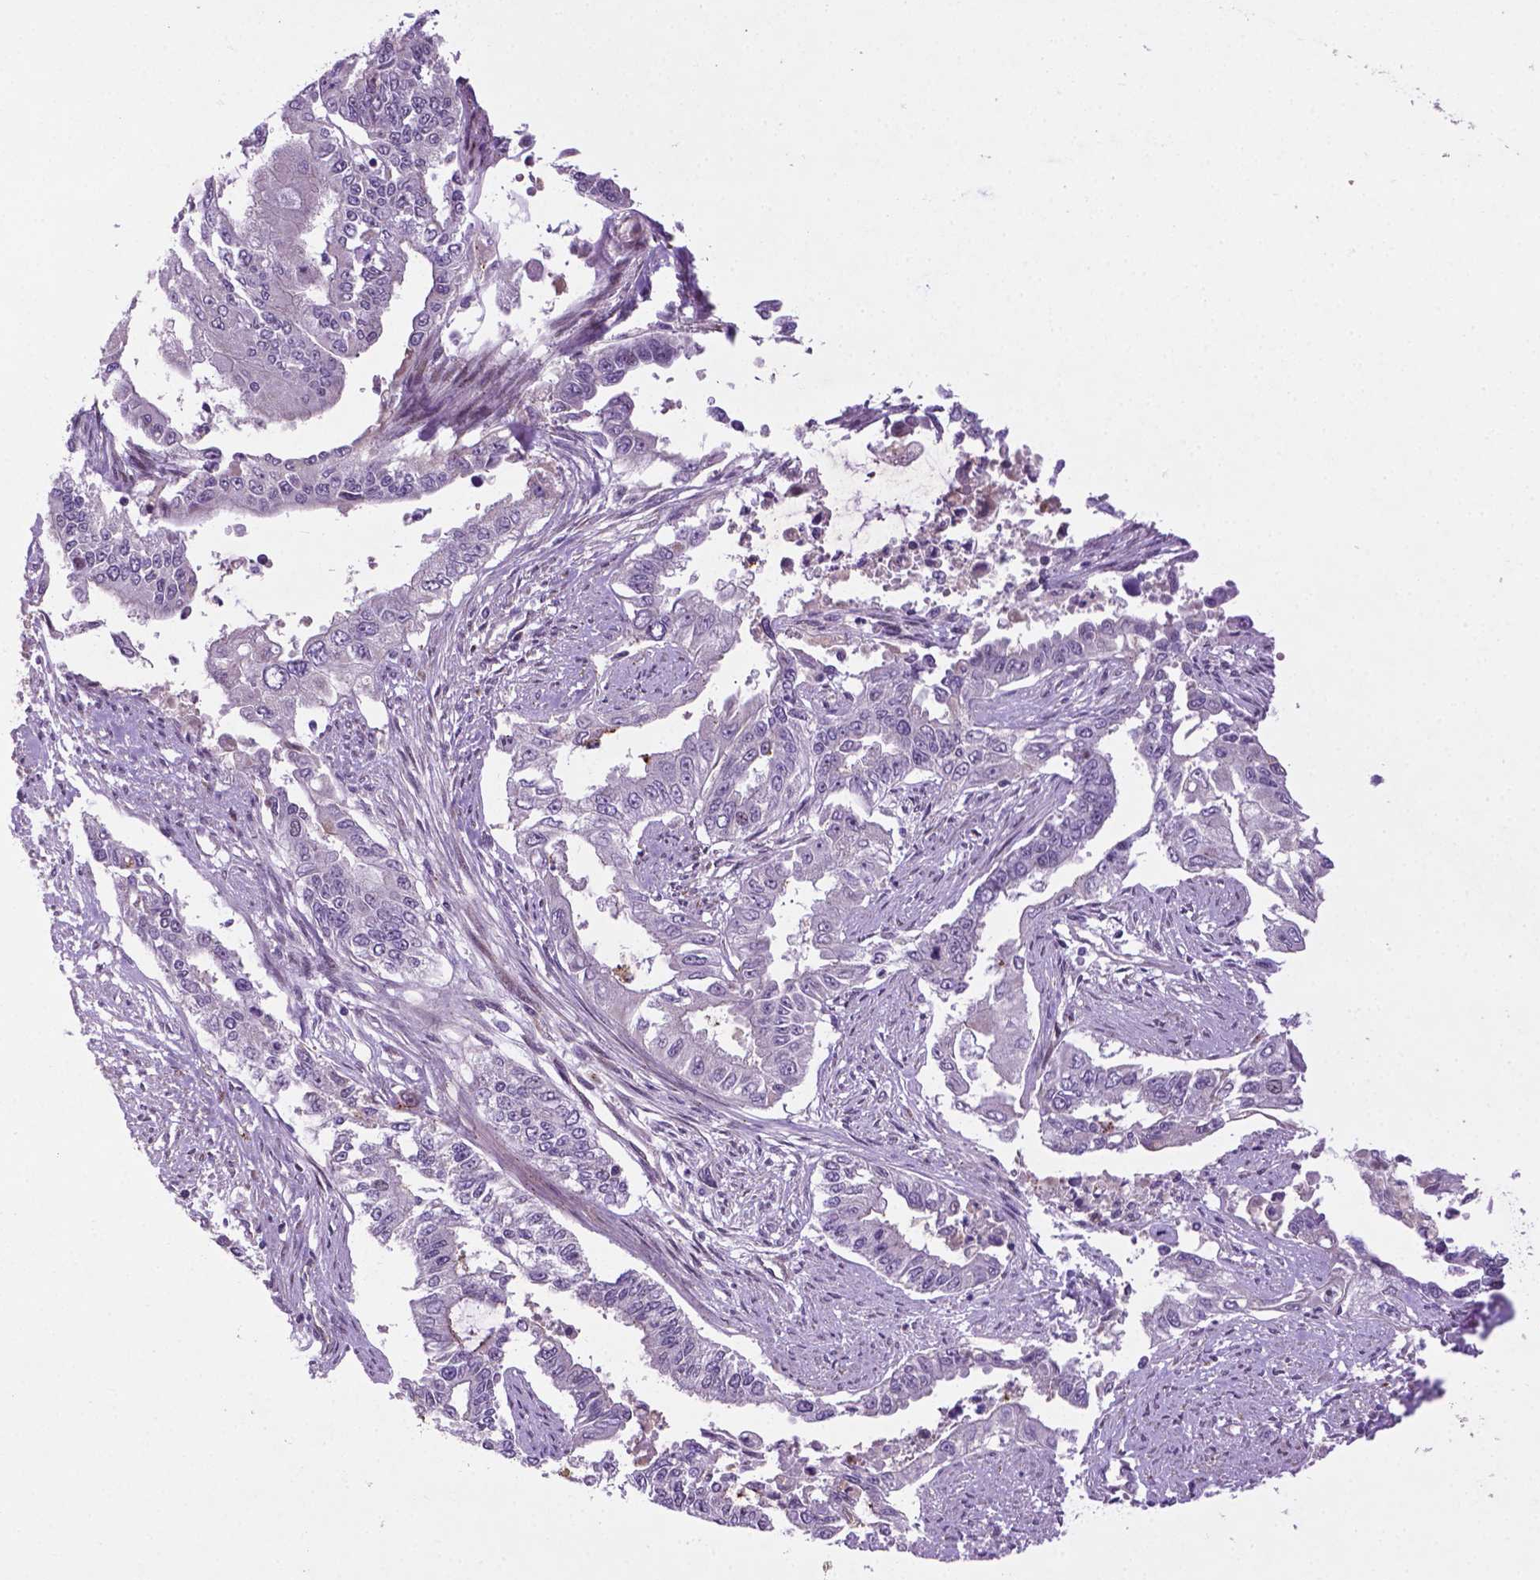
{"staining": {"intensity": "negative", "quantity": "none", "location": "none"}, "tissue": "endometrial cancer", "cell_type": "Tumor cells", "image_type": "cancer", "snomed": [{"axis": "morphology", "description": "Adenocarcinoma, NOS"}, {"axis": "topography", "description": "Uterus"}], "caption": "This is an IHC histopathology image of adenocarcinoma (endometrial). There is no expression in tumor cells.", "gene": "CCER2", "patient": {"sex": "female", "age": 59}}